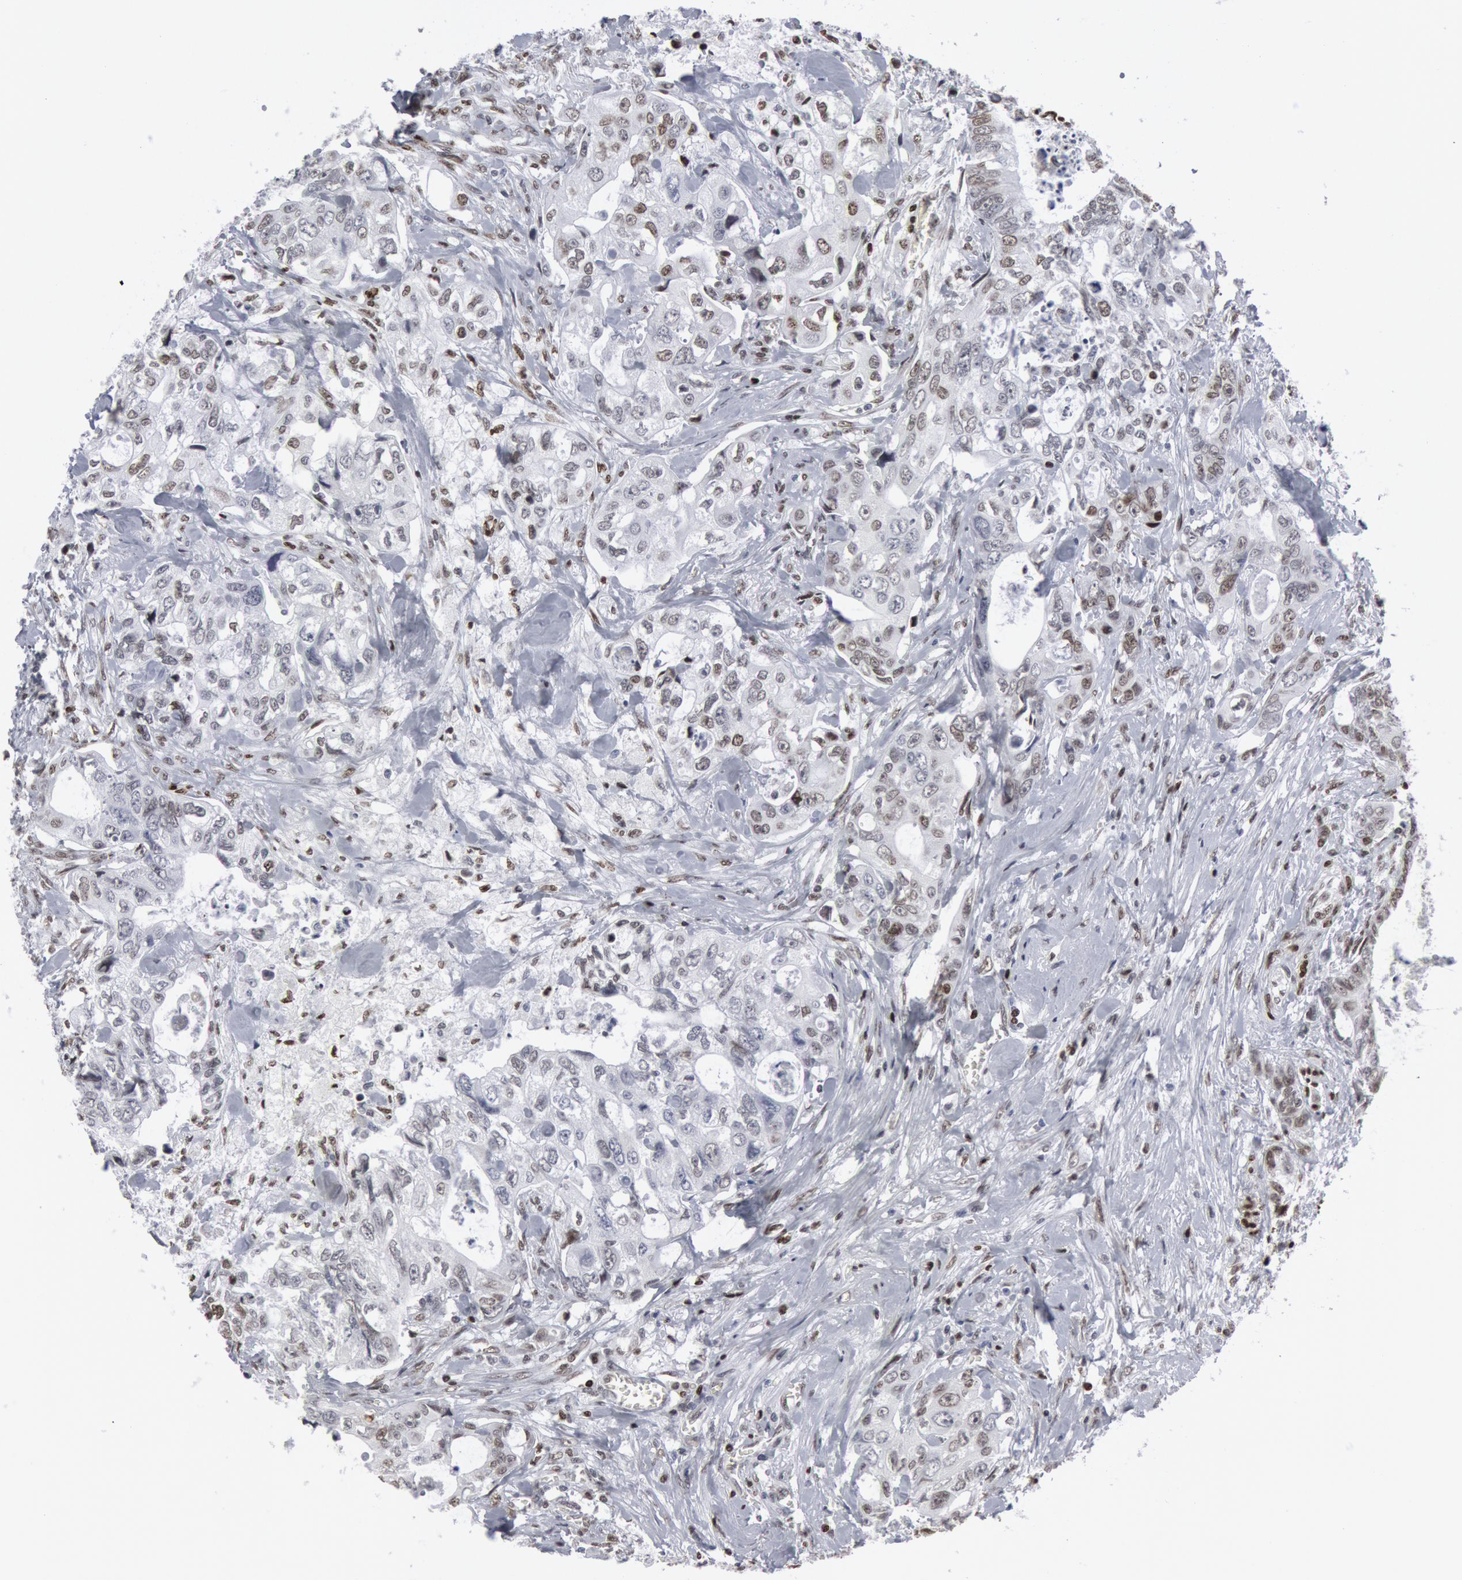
{"staining": {"intensity": "negative", "quantity": "none", "location": "none"}, "tissue": "colorectal cancer", "cell_type": "Tumor cells", "image_type": "cancer", "snomed": [{"axis": "morphology", "description": "Adenocarcinoma, NOS"}, {"axis": "topography", "description": "Rectum"}], "caption": "The photomicrograph displays no significant expression in tumor cells of colorectal adenocarcinoma. The staining is performed using DAB brown chromogen with nuclei counter-stained in using hematoxylin.", "gene": "MECP2", "patient": {"sex": "female", "age": 57}}